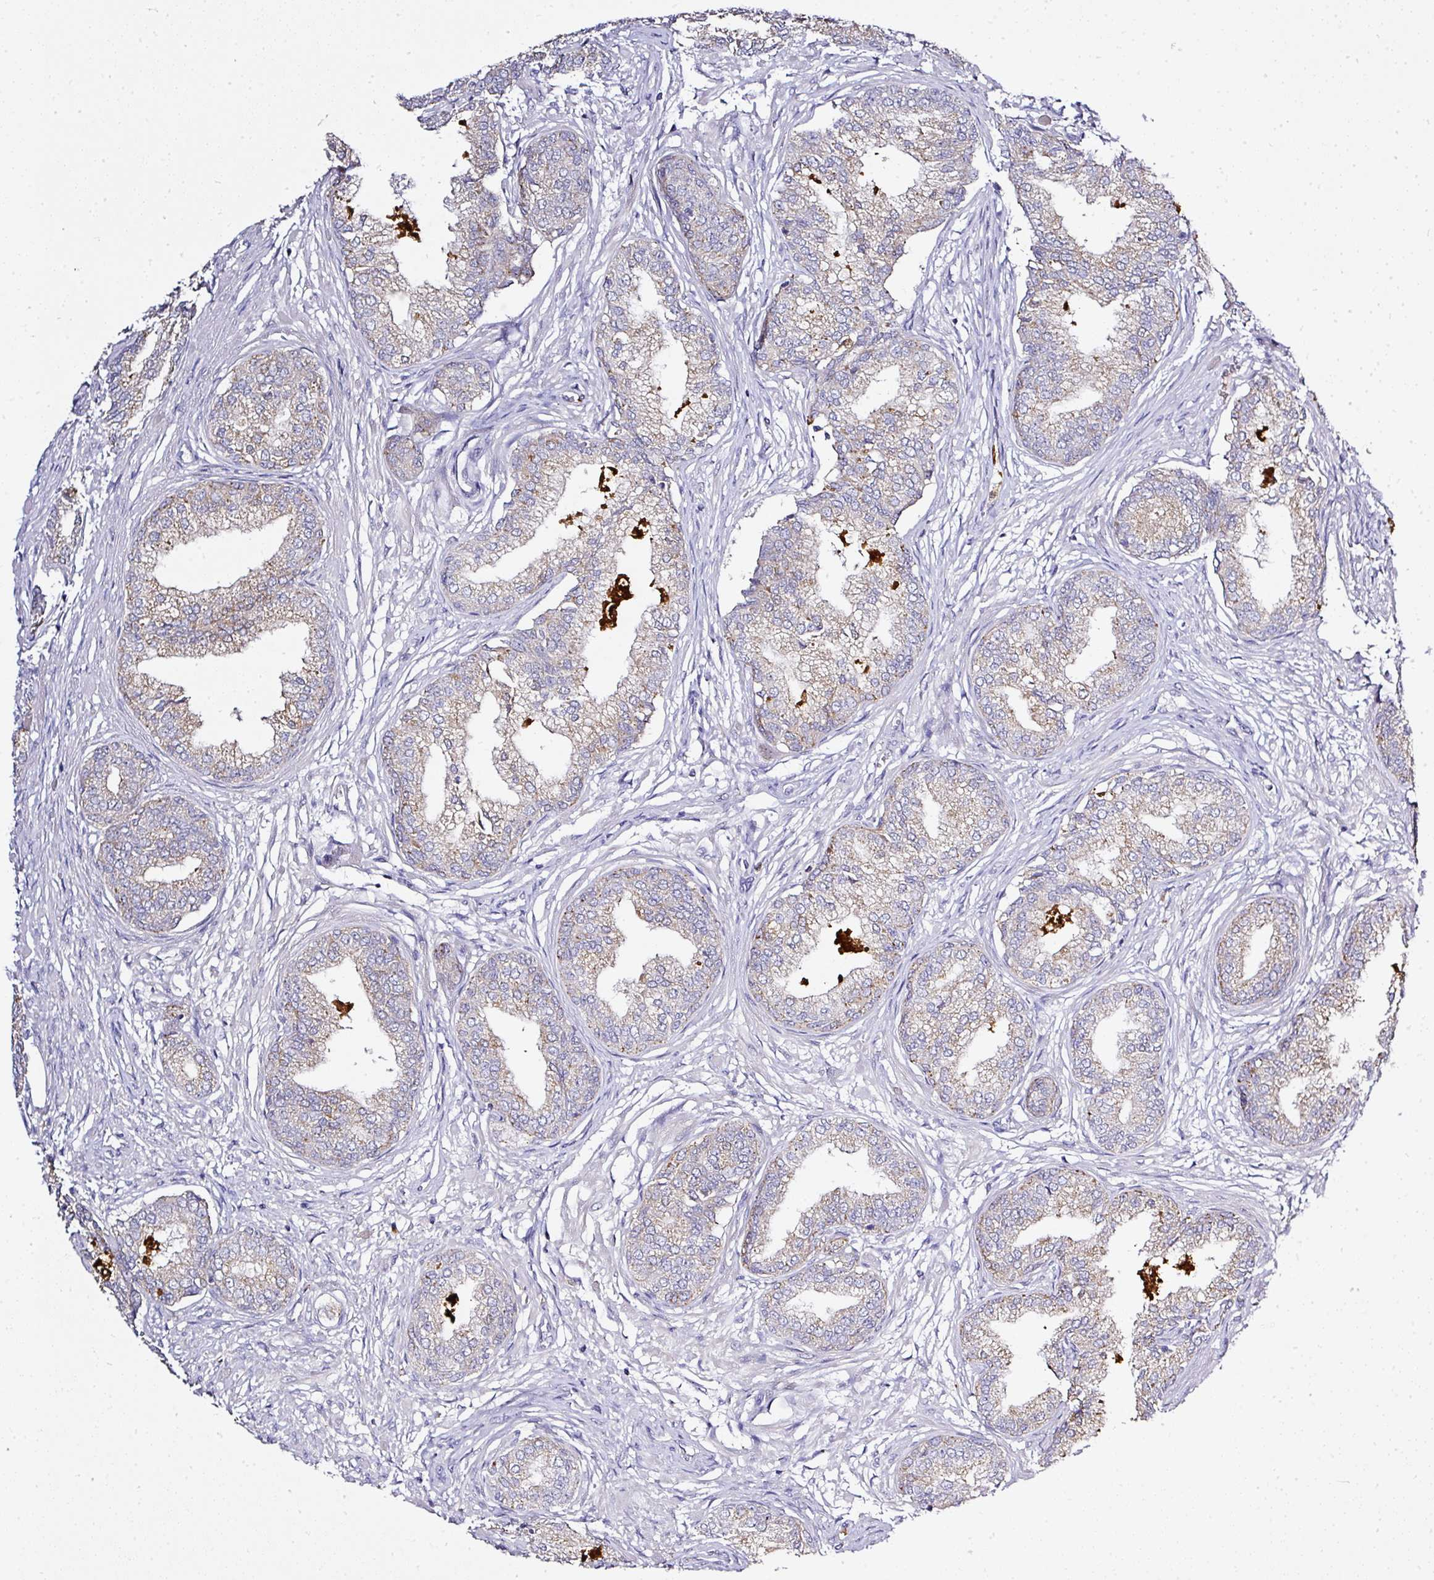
{"staining": {"intensity": "weak", "quantity": "25%-75%", "location": "cytoplasmic/membranous"}, "tissue": "prostate cancer", "cell_type": "Tumor cells", "image_type": "cancer", "snomed": [{"axis": "morphology", "description": "Adenocarcinoma, High grade"}, {"axis": "topography", "description": "Prostate"}], "caption": "About 25%-75% of tumor cells in prostate high-grade adenocarcinoma display weak cytoplasmic/membranous protein expression as visualized by brown immunohistochemical staining.", "gene": "CAB39L", "patient": {"sex": "male", "age": 67}}